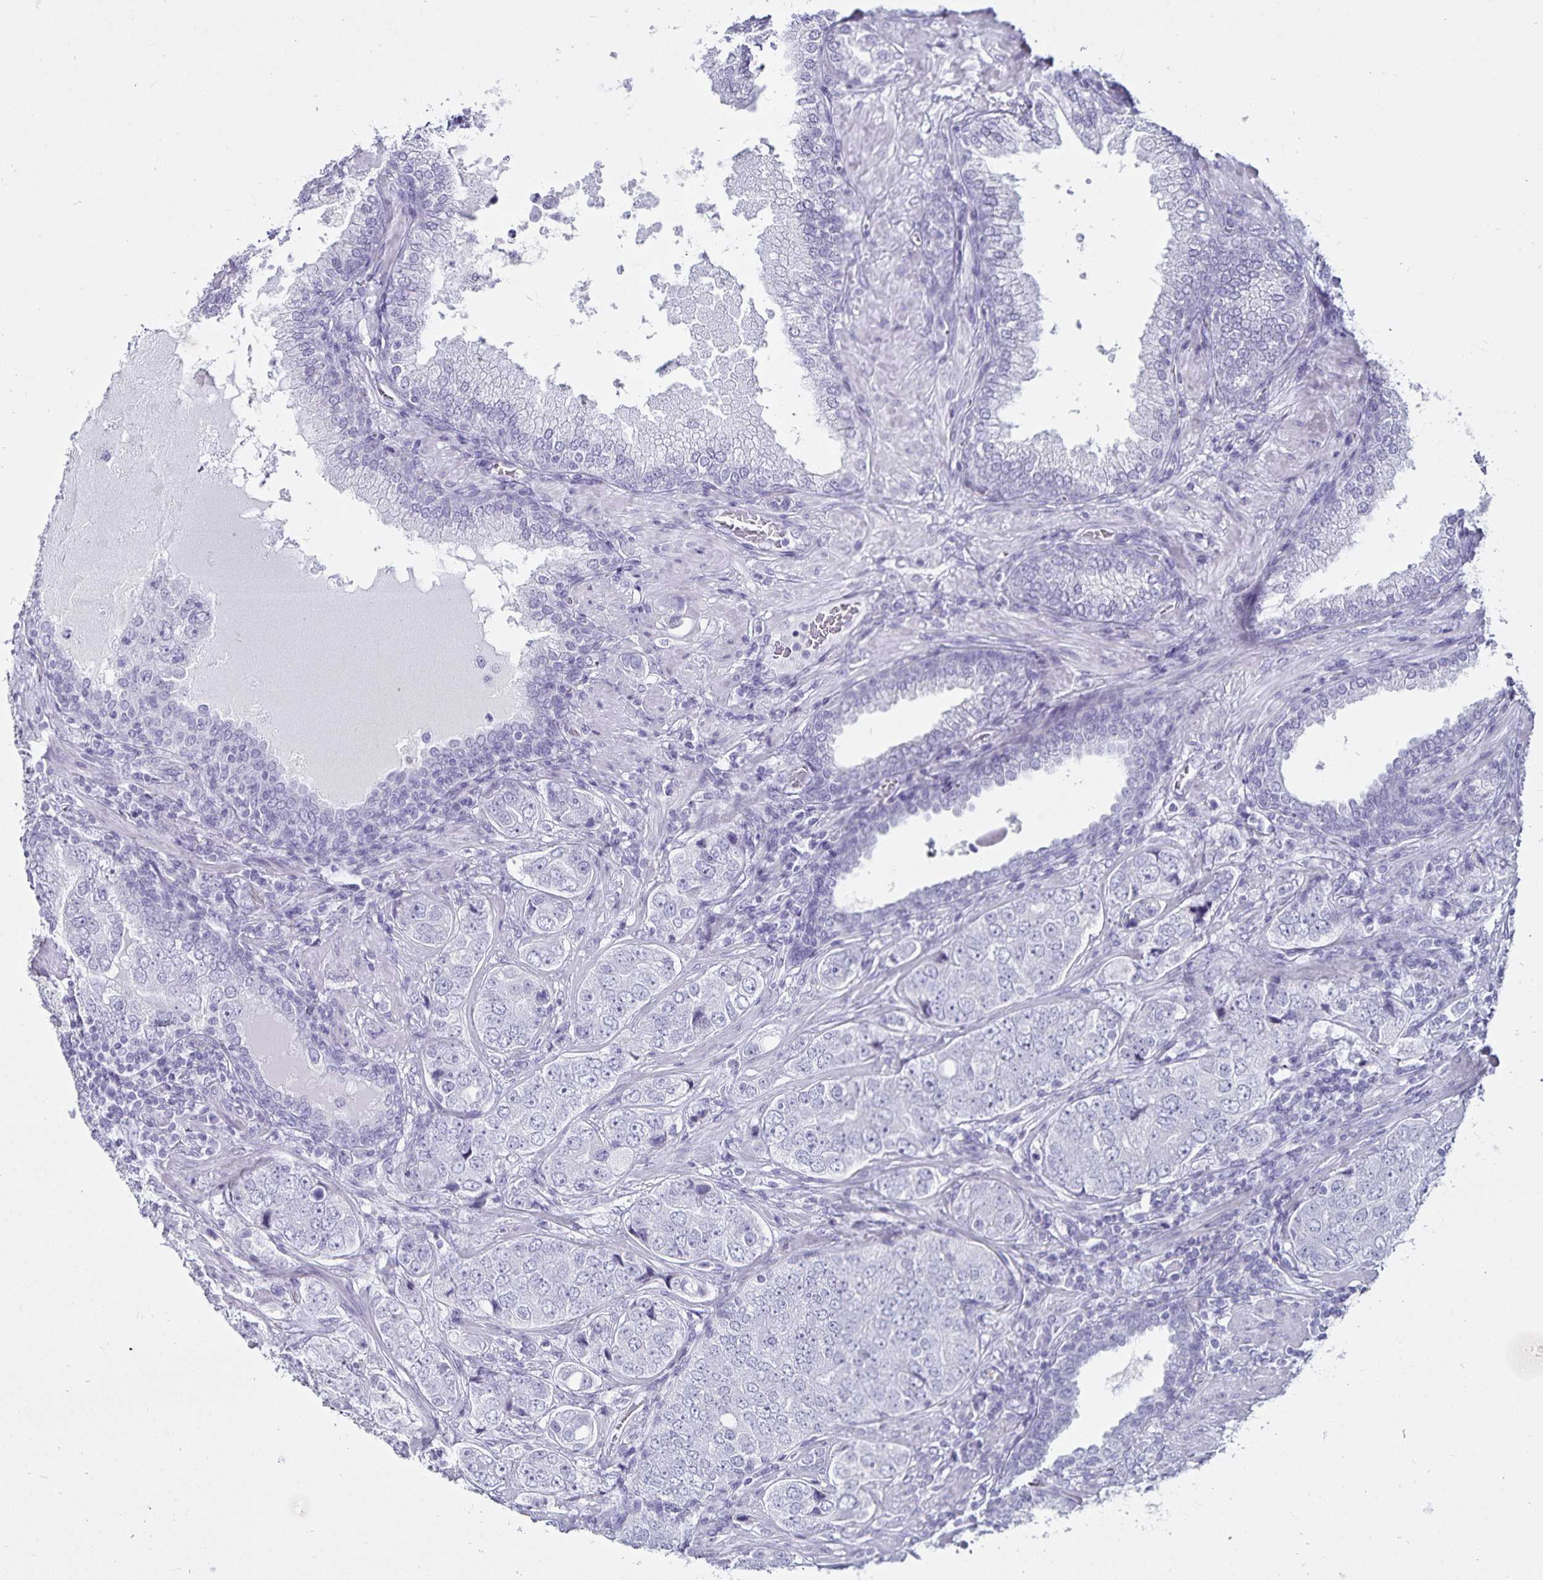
{"staining": {"intensity": "negative", "quantity": "none", "location": "none"}, "tissue": "prostate cancer", "cell_type": "Tumor cells", "image_type": "cancer", "snomed": [{"axis": "morphology", "description": "Adenocarcinoma, High grade"}, {"axis": "topography", "description": "Prostate"}], "caption": "A histopathology image of high-grade adenocarcinoma (prostate) stained for a protein displays no brown staining in tumor cells.", "gene": "DEFA6", "patient": {"sex": "male", "age": 60}}